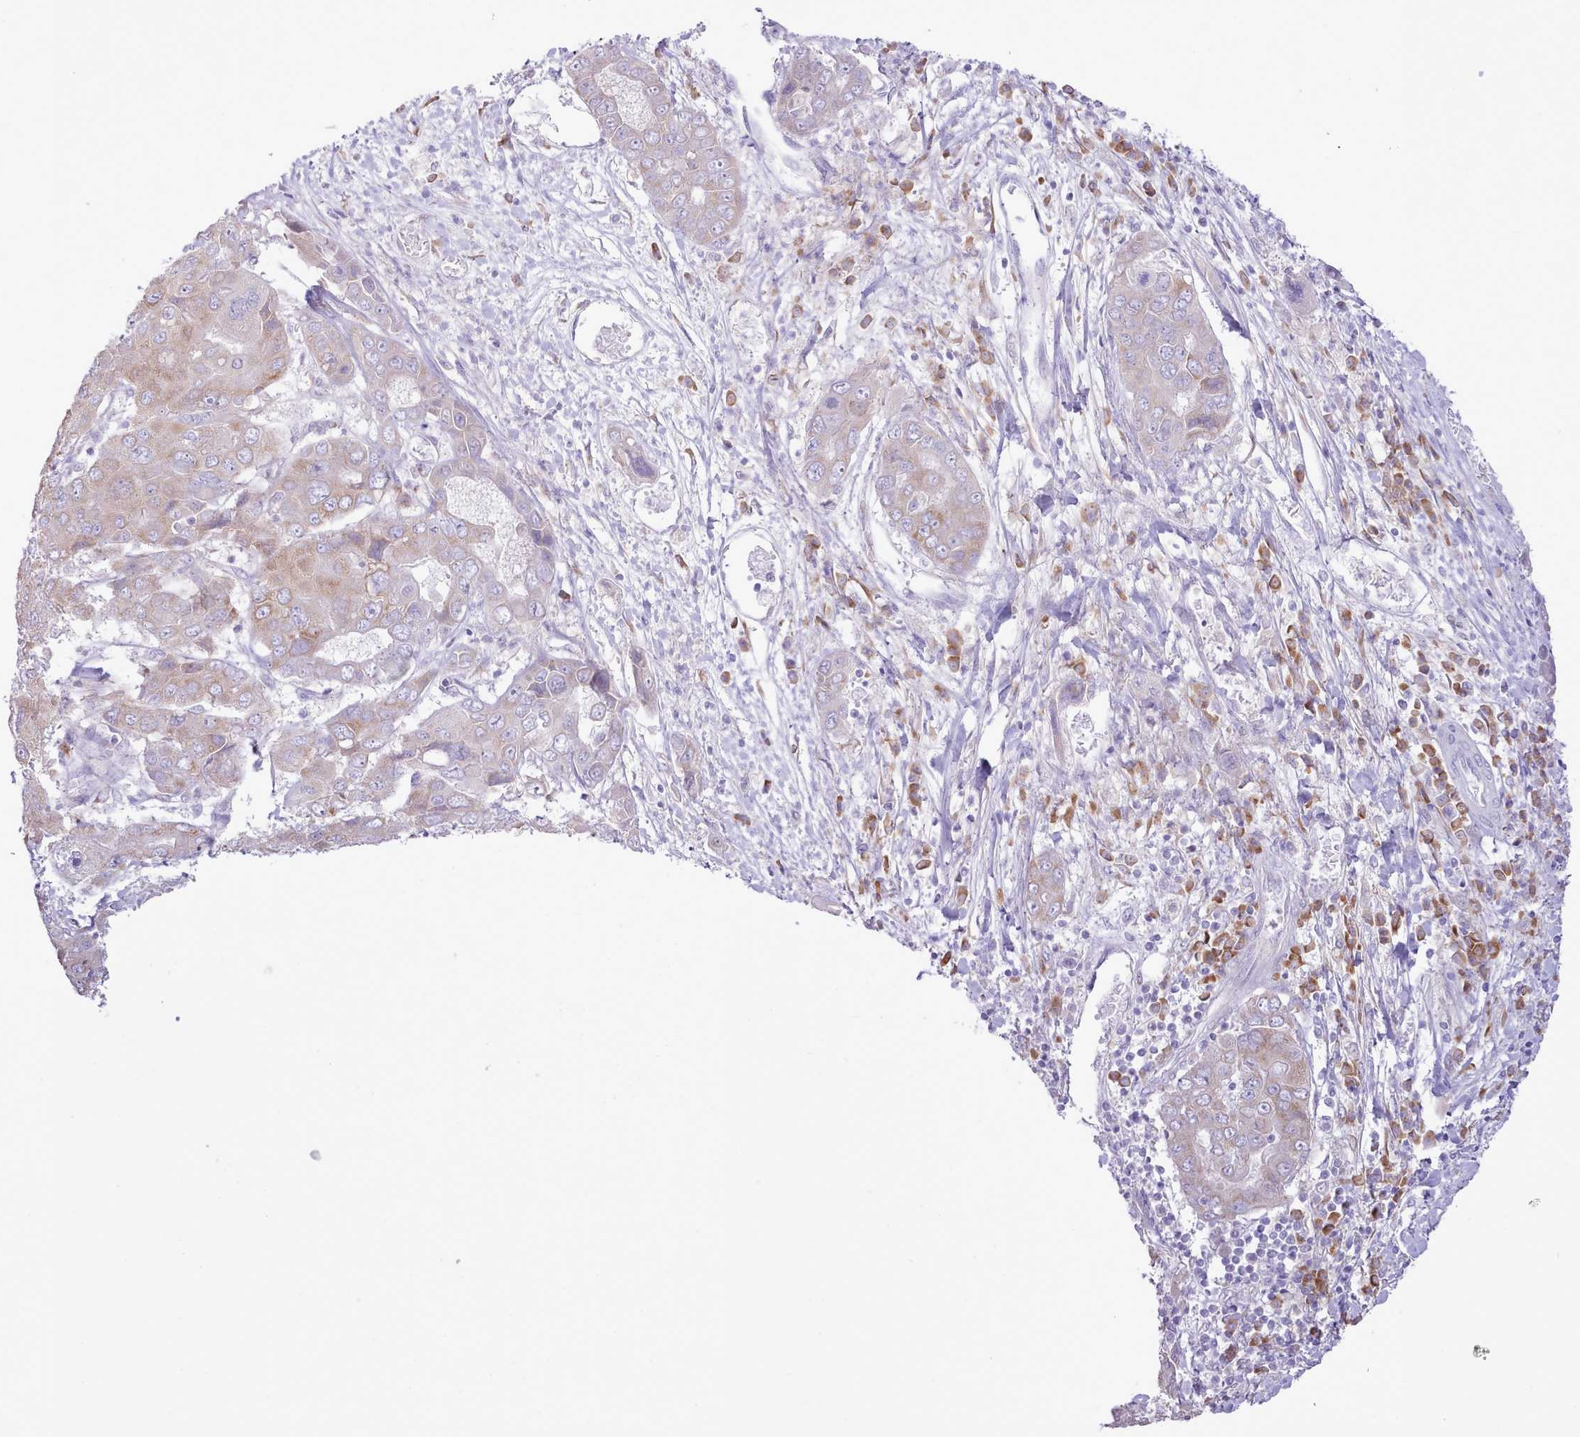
{"staining": {"intensity": "weak", "quantity": ">75%", "location": "cytoplasmic/membranous"}, "tissue": "liver cancer", "cell_type": "Tumor cells", "image_type": "cancer", "snomed": [{"axis": "morphology", "description": "Cholangiocarcinoma"}, {"axis": "topography", "description": "Liver"}], "caption": "A micrograph showing weak cytoplasmic/membranous expression in approximately >75% of tumor cells in cholangiocarcinoma (liver), as visualized by brown immunohistochemical staining.", "gene": "CCL1", "patient": {"sex": "male", "age": 67}}